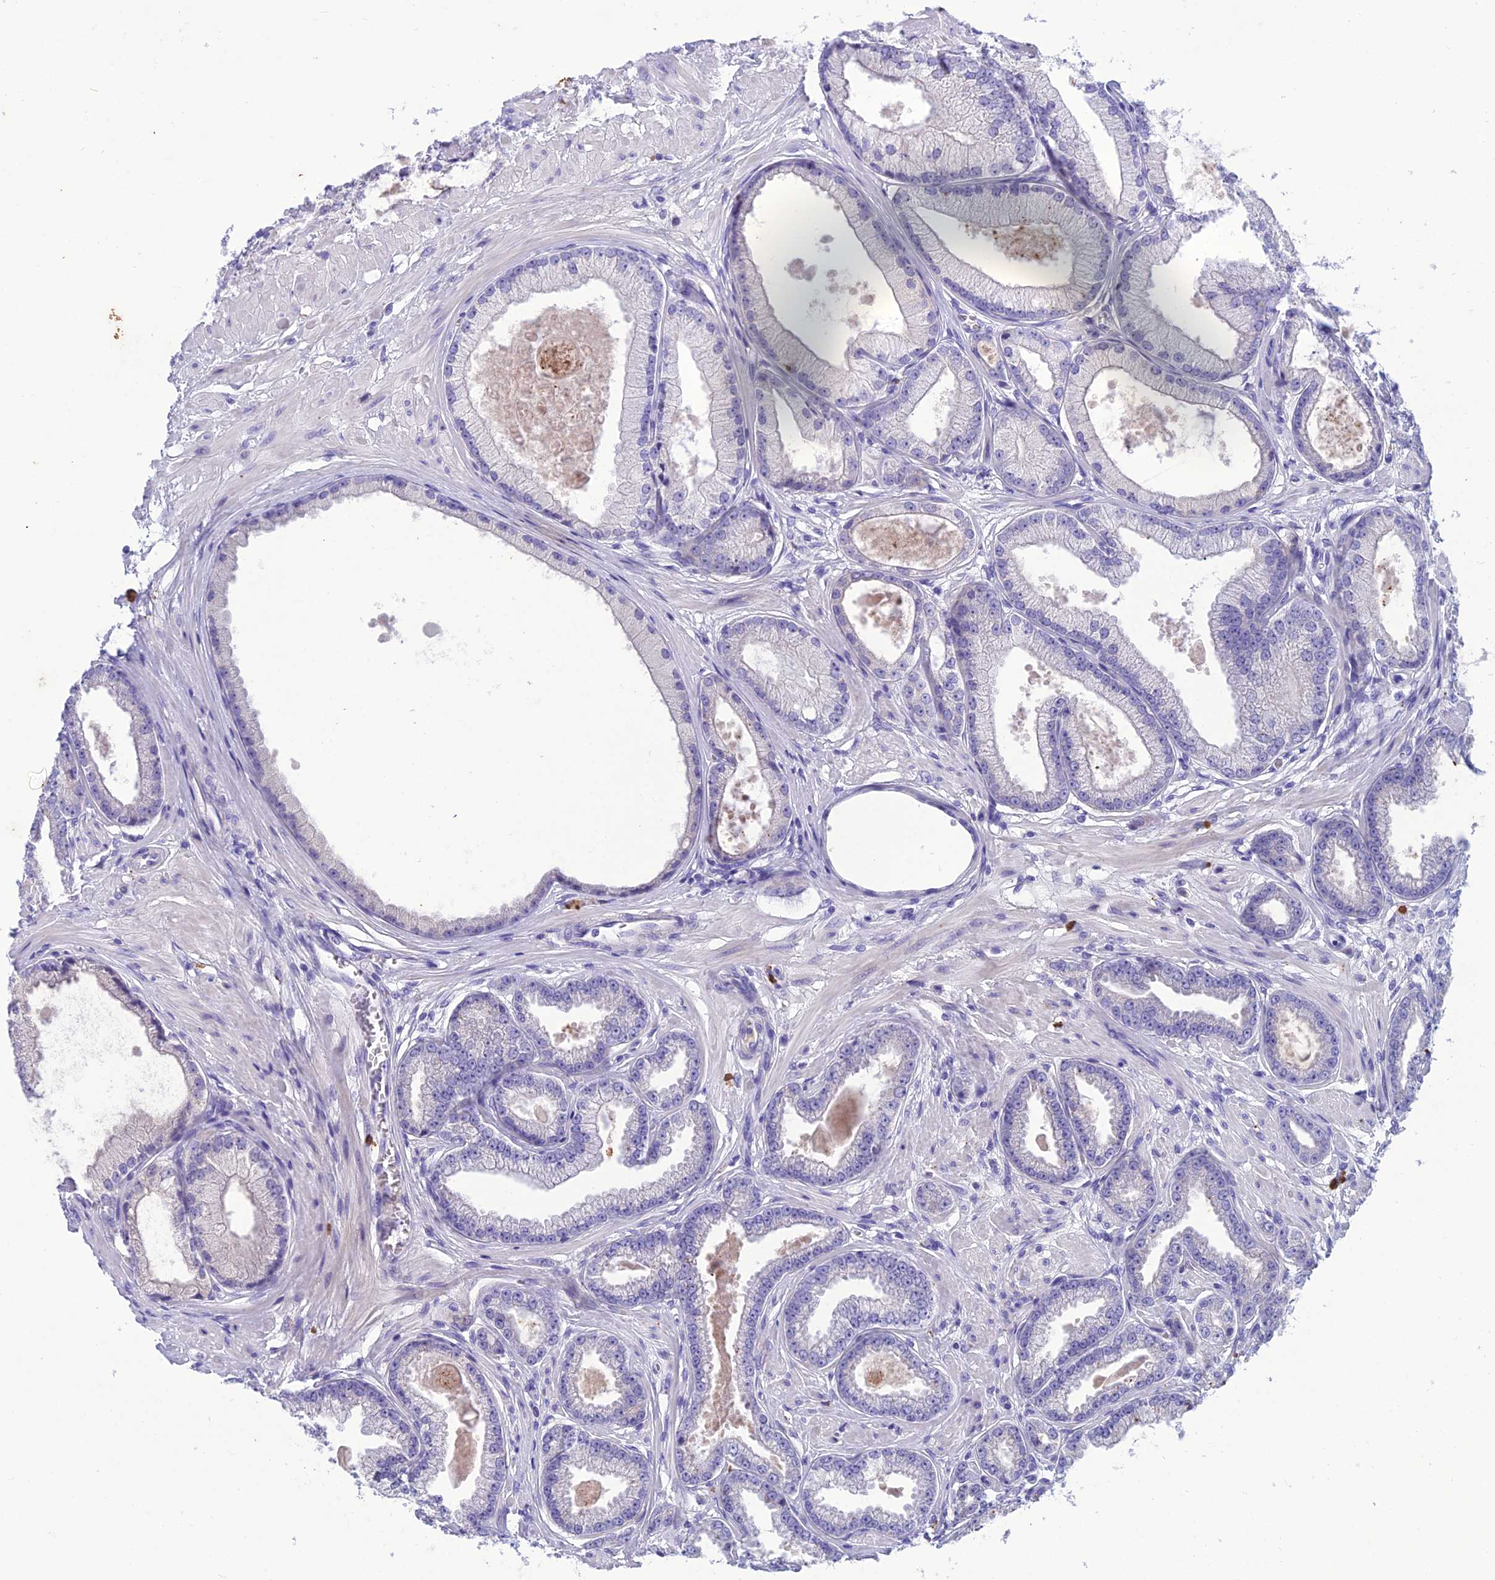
{"staining": {"intensity": "negative", "quantity": "none", "location": "none"}, "tissue": "prostate cancer", "cell_type": "Tumor cells", "image_type": "cancer", "snomed": [{"axis": "morphology", "description": "Adenocarcinoma, Low grade"}, {"axis": "topography", "description": "Prostate"}], "caption": "Image shows no significant protein positivity in tumor cells of prostate cancer.", "gene": "IFT172", "patient": {"sex": "male", "age": 64}}